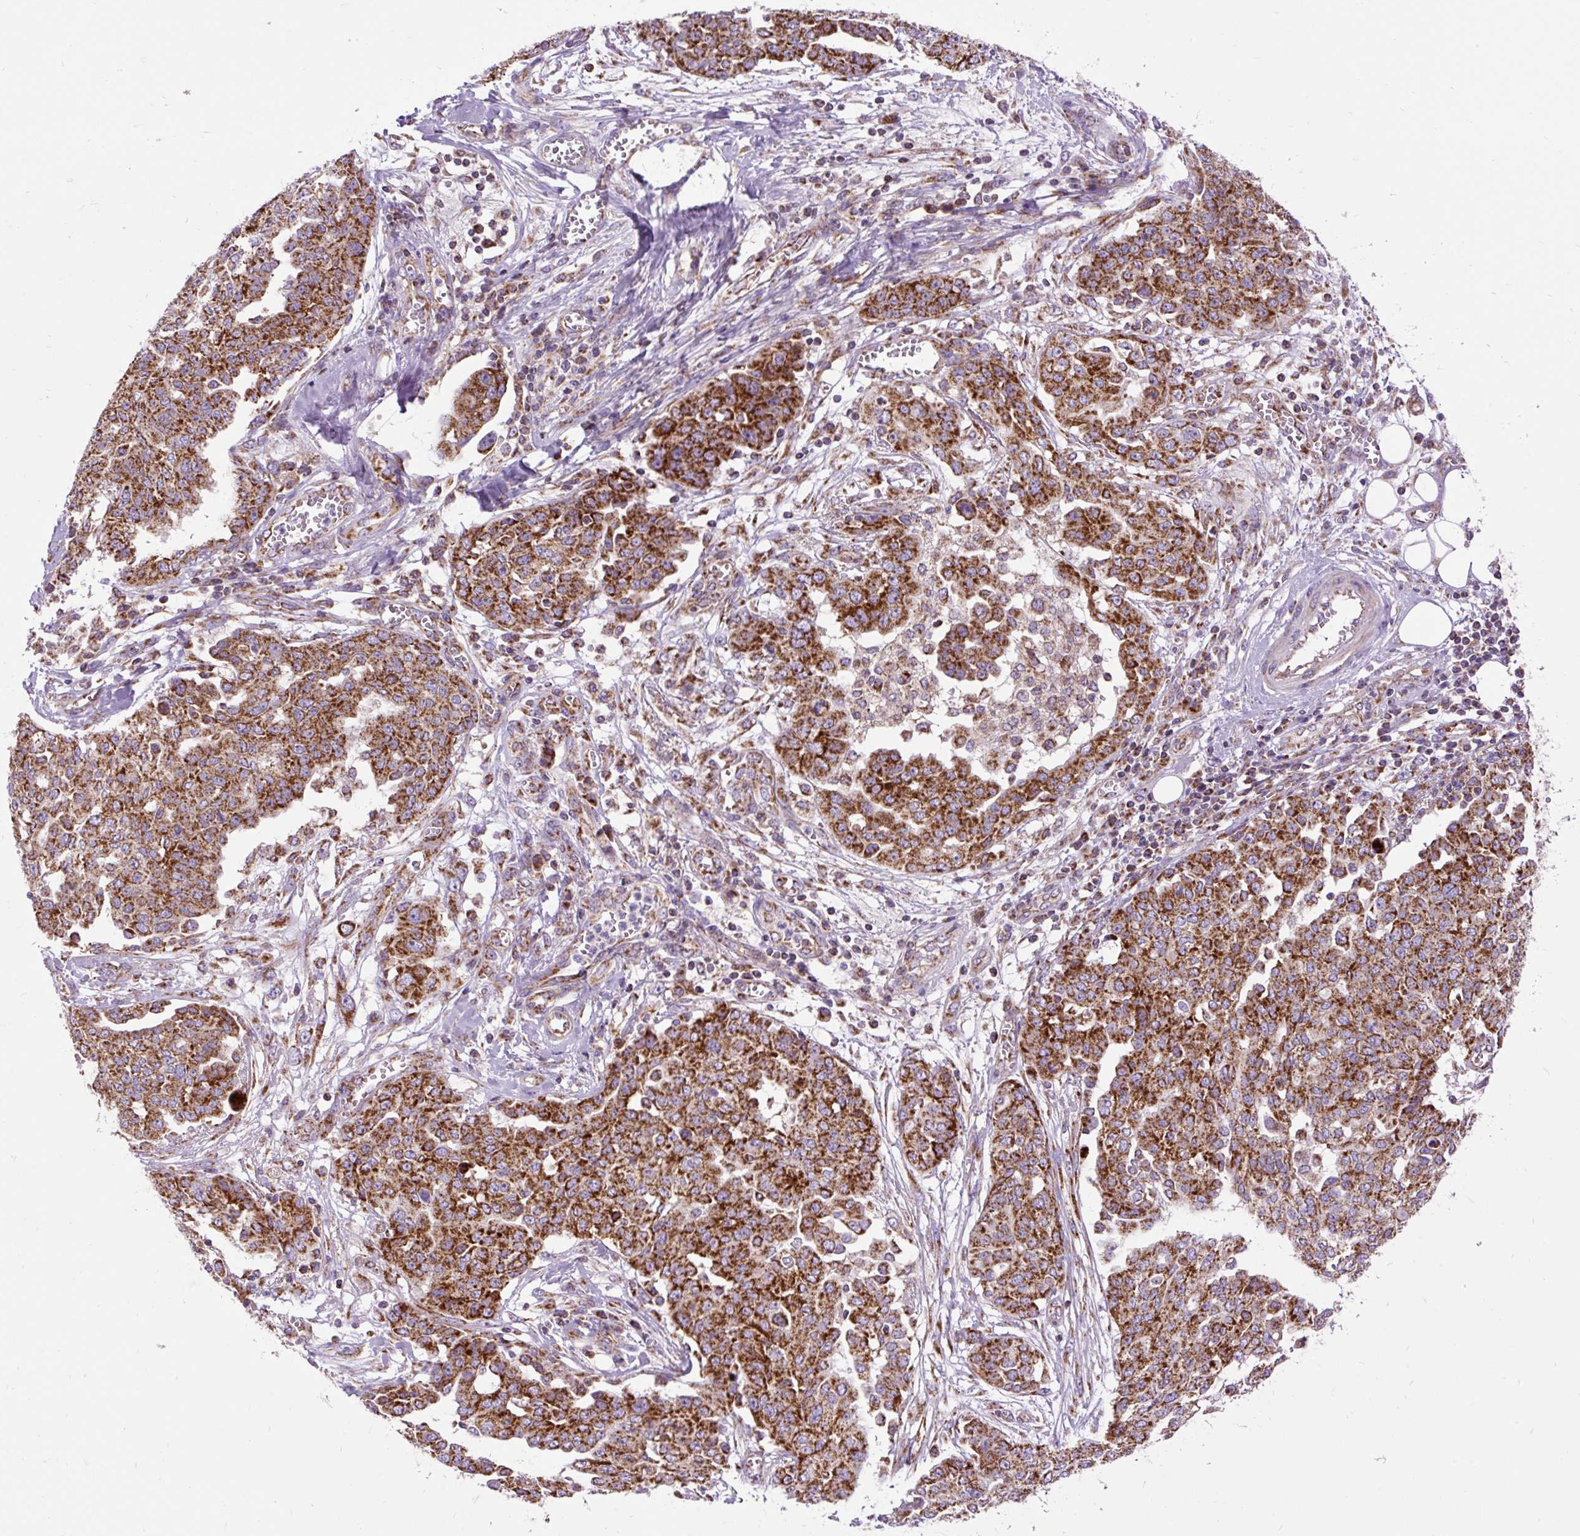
{"staining": {"intensity": "strong", "quantity": ">75%", "location": "cytoplasmic/membranous"}, "tissue": "ovarian cancer", "cell_type": "Tumor cells", "image_type": "cancer", "snomed": [{"axis": "morphology", "description": "Cystadenocarcinoma, serous, NOS"}, {"axis": "topography", "description": "Soft tissue"}, {"axis": "topography", "description": "Ovary"}], "caption": "IHC (DAB) staining of ovarian cancer shows strong cytoplasmic/membranous protein expression in about >75% of tumor cells.", "gene": "TOMM40", "patient": {"sex": "female", "age": 57}}